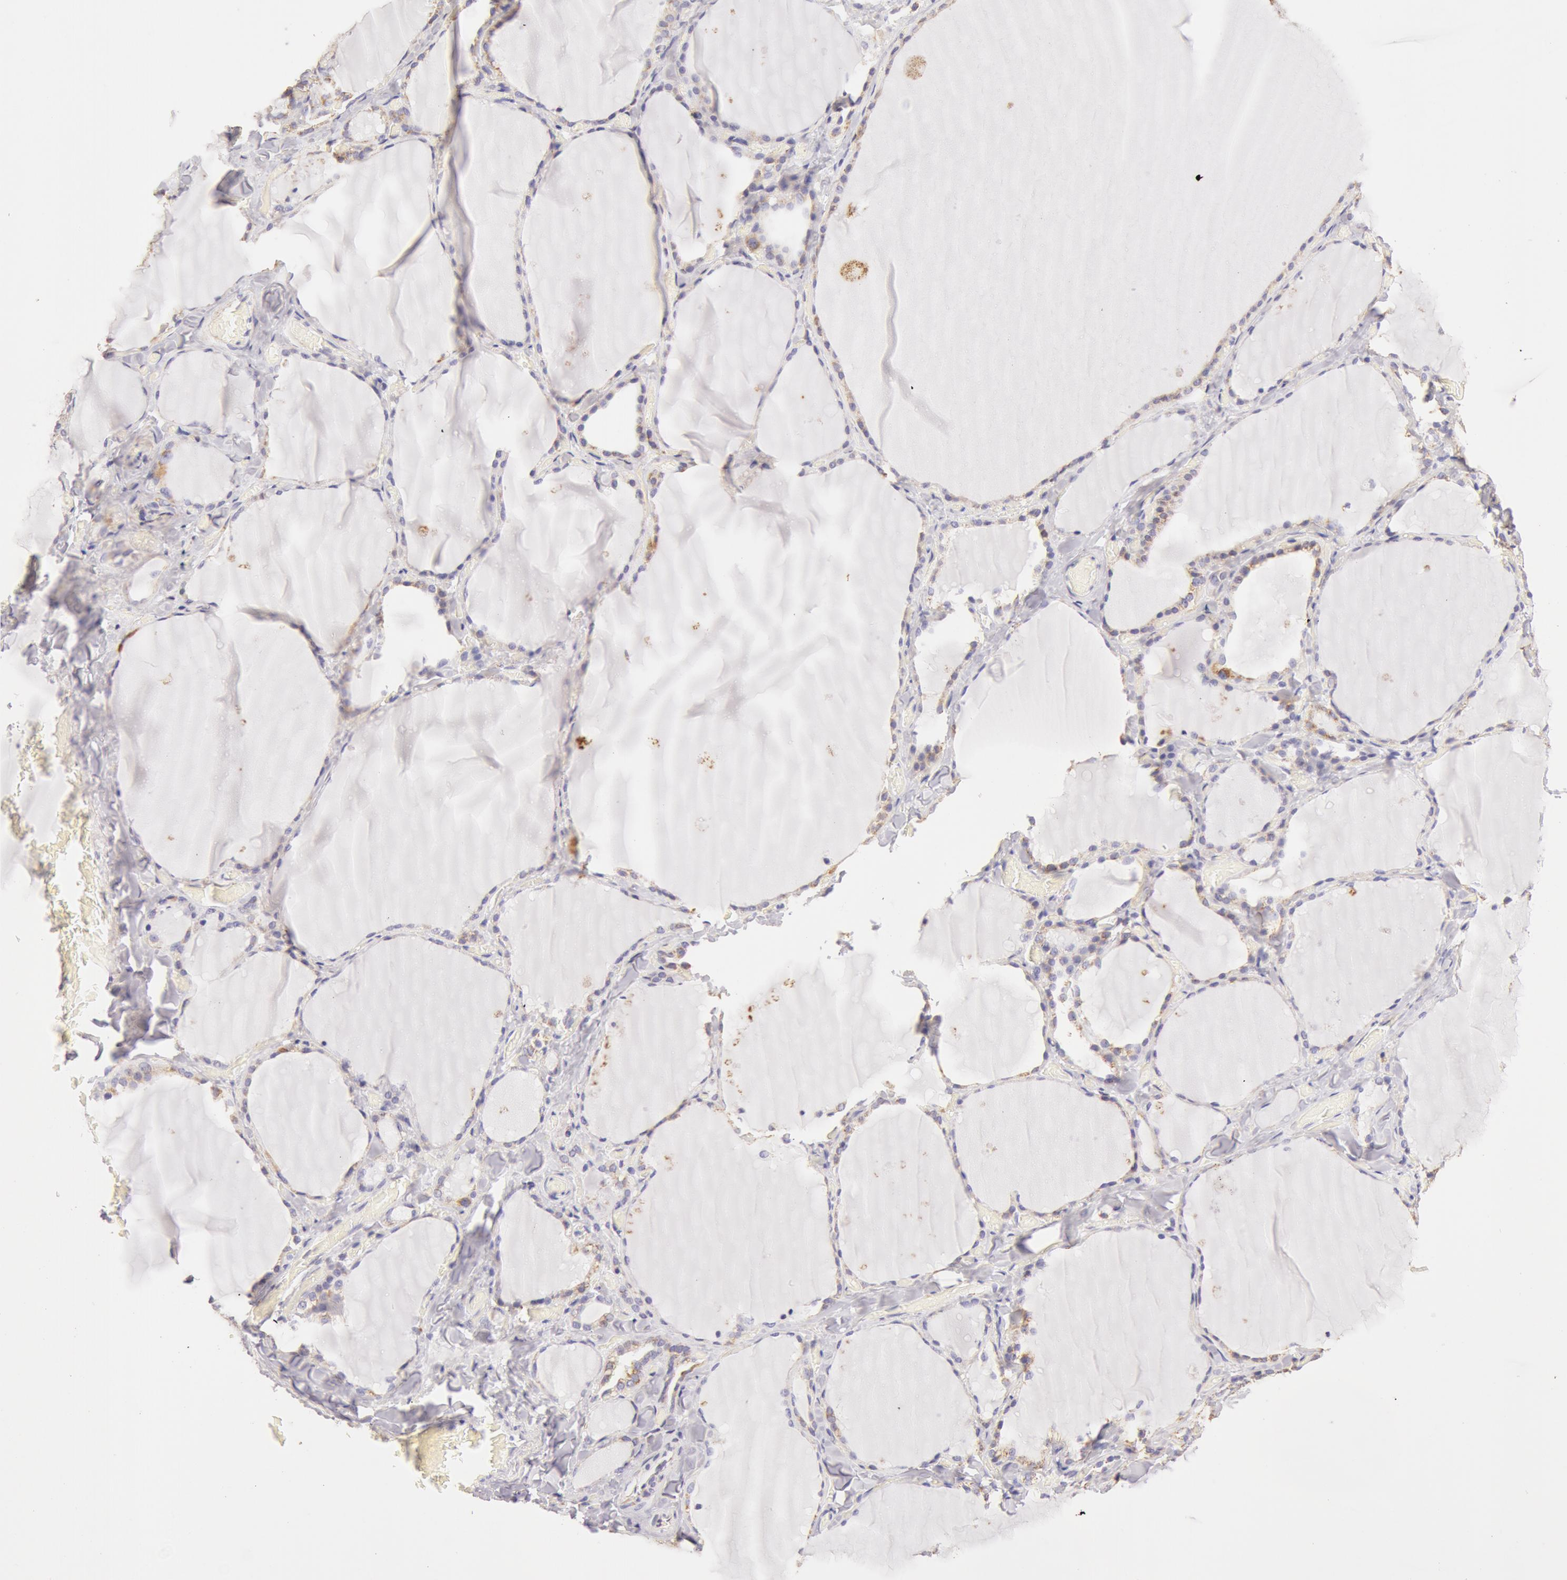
{"staining": {"intensity": "weak", "quantity": "<25%", "location": "cytoplasmic/membranous"}, "tissue": "thyroid gland", "cell_type": "Glandular cells", "image_type": "normal", "snomed": [{"axis": "morphology", "description": "Normal tissue, NOS"}, {"axis": "topography", "description": "Thyroid gland"}], "caption": "Immunohistochemistry image of normal thyroid gland stained for a protein (brown), which demonstrates no positivity in glandular cells. Nuclei are stained in blue.", "gene": "ATP5F1B", "patient": {"sex": "male", "age": 34}}